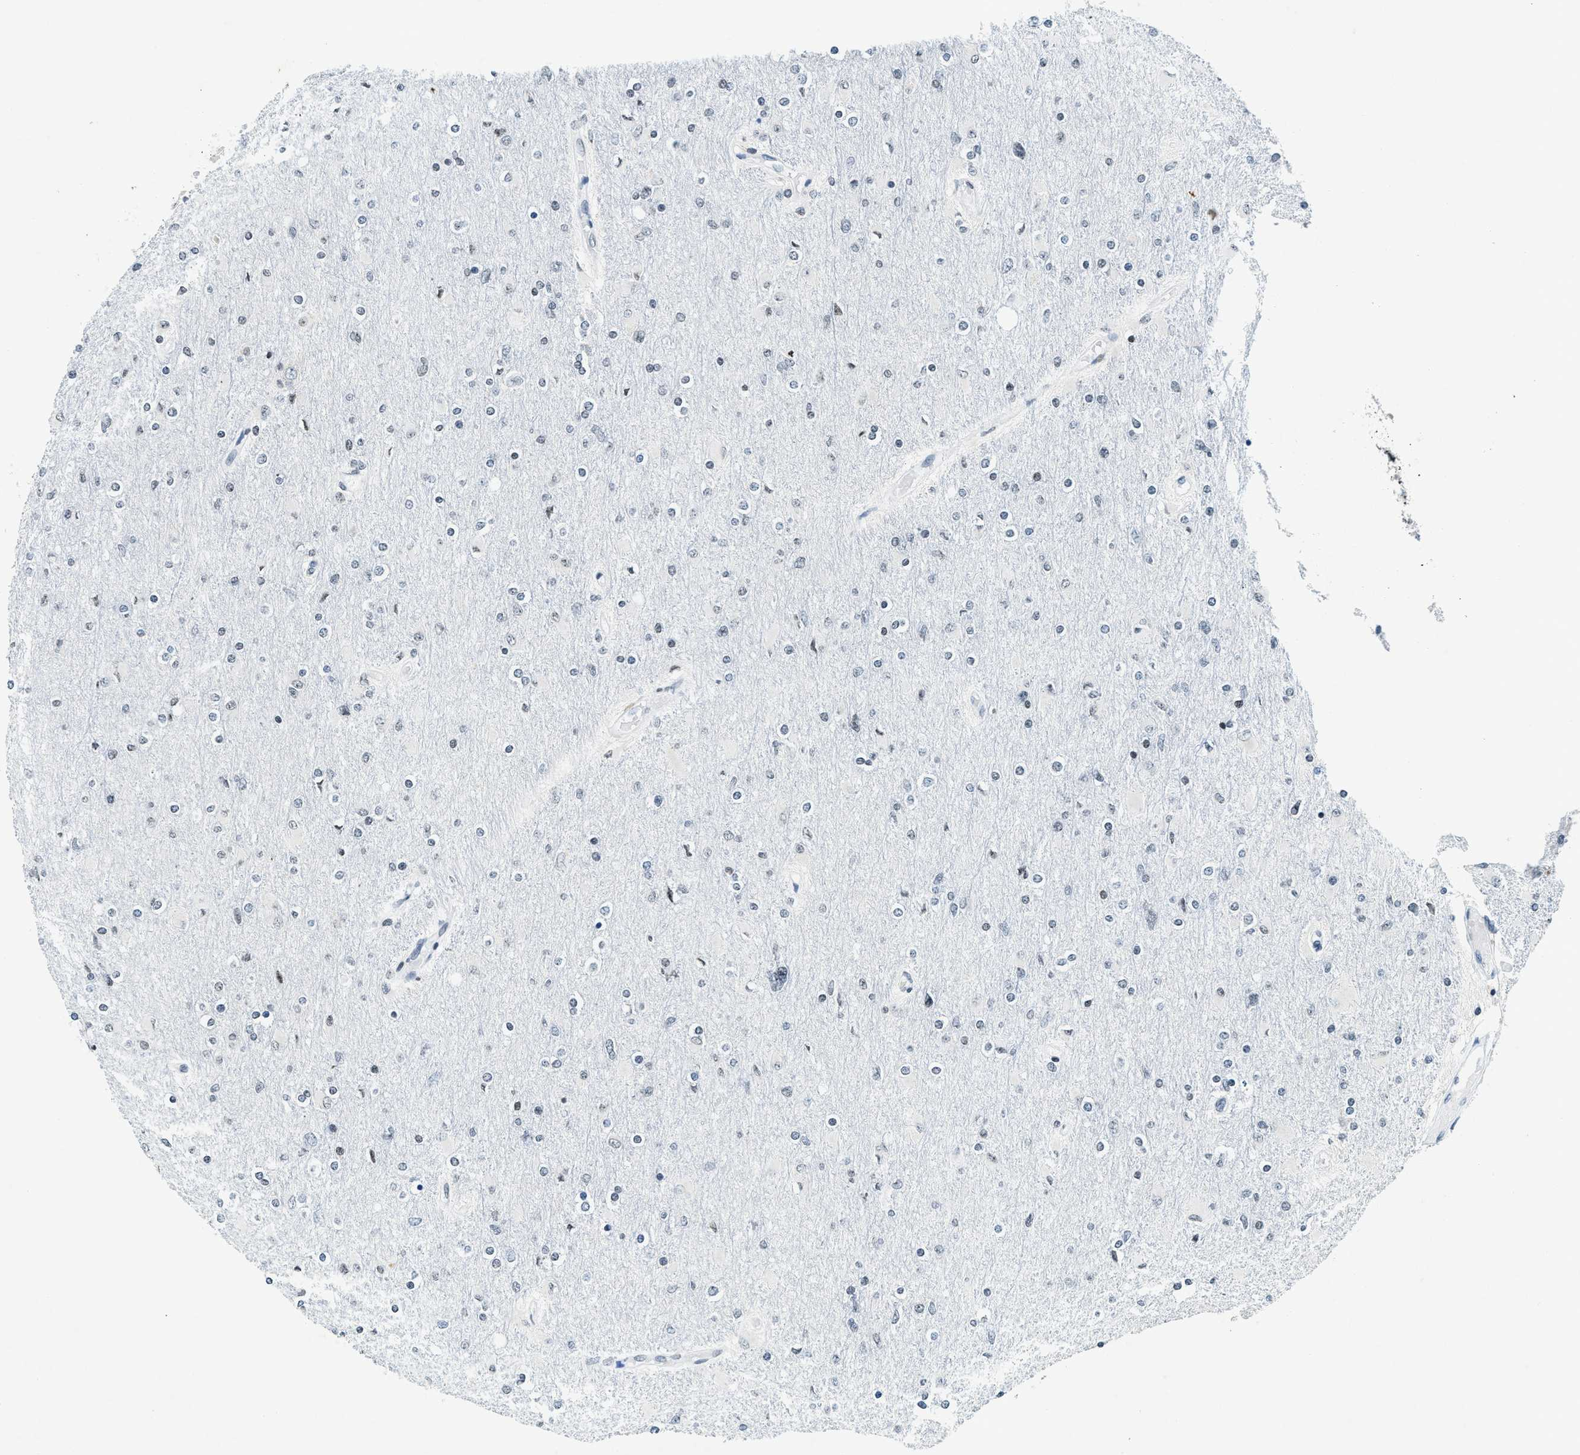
{"staining": {"intensity": "negative", "quantity": "none", "location": "none"}, "tissue": "glioma", "cell_type": "Tumor cells", "image_type": "cancer", "snomed": [{"axis": "morphology", "description": "Glioma, malignant, High grade"}, {"axis": "topography", "description": "Cerebral cortex"}], "caption": "Immunohistochemistry of glioma demonstrates no expression in tumor cells. The staining was performed using DAB to visualize the protein expression in brown, while the nuclei were stained in blue with hematoxylin (Magnification: 20x).", "gene": "UVRAG", "patient": {"sex": "female", "age": 36}}